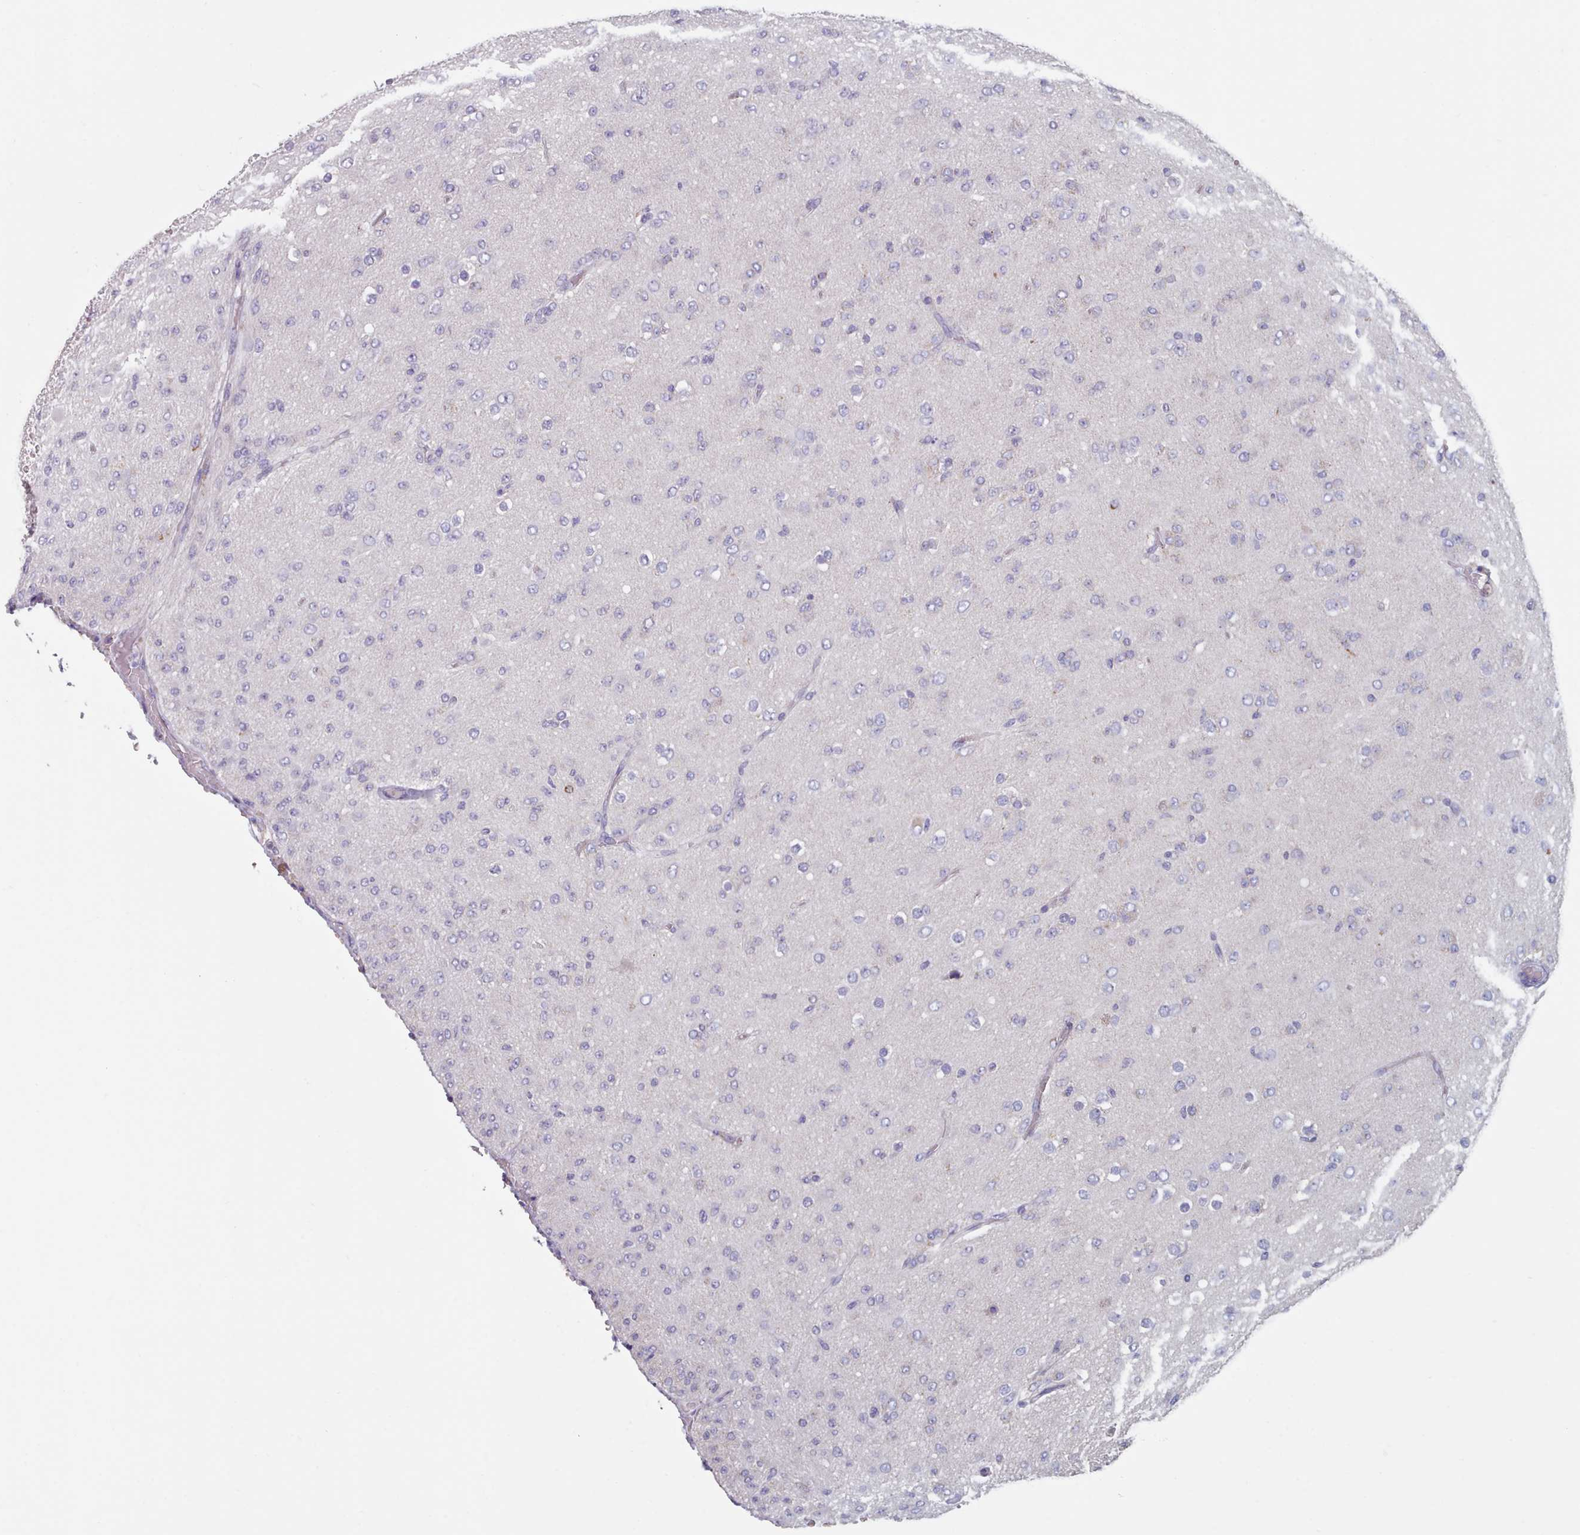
{"staining": {"intensity": "negative", "quantity": "none", "location": "none"}, "tissue": "glioma", "cell_type": "Tumor cells", "image_type": "cancer", "snomed": [{"axis": "morphology", "description": "Glioma, malignant, Low grade"}, {"axis": "topography", "description": "Brain"}], "caption": "High magnification brightfield microscopy of malignant low-grade glioma stained with DAB (3,3'-diaminobenzidine) (brown) and counterstained with hematoxylin (blue): tumor cells show no significant expression.", "gene": "HAO1", "patient": {"sex": "male", "age": 65}}